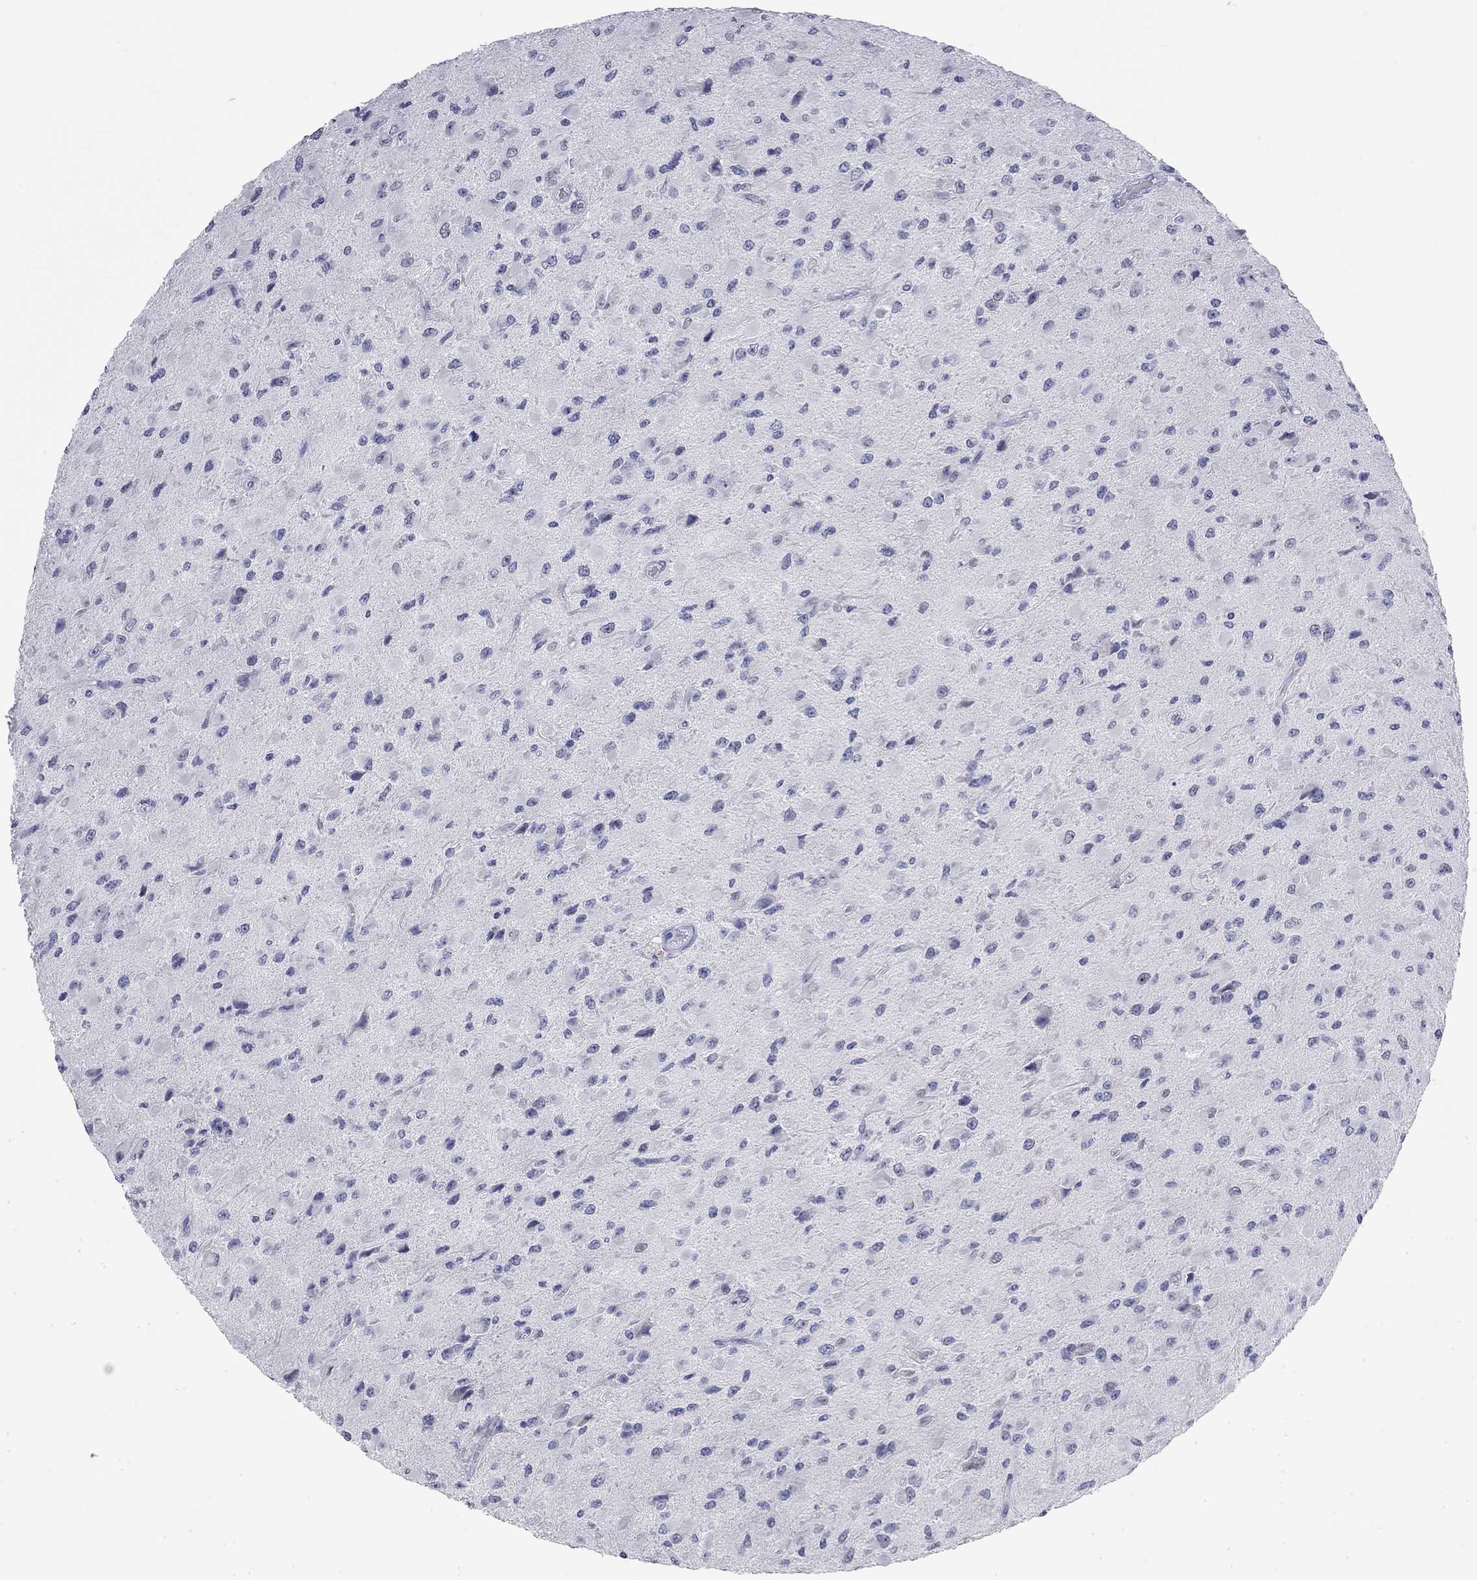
{"staining": {"intensity": "negative", "quantity": "none", "location": "none"}, "tissue": "glioma", "cell_type": "Tumor cells", "image_type": "cancer", "snomed": [{"axis": "morphology", "description": "Glioma, malignant, High grade"}, {"axis": "topography", "description": "Cerebral cortex"}], "caption": "There is no significant staining in tumor cells of glioma.", "gene": "AK8", "patient": {"sex": "male", "age": 35}}